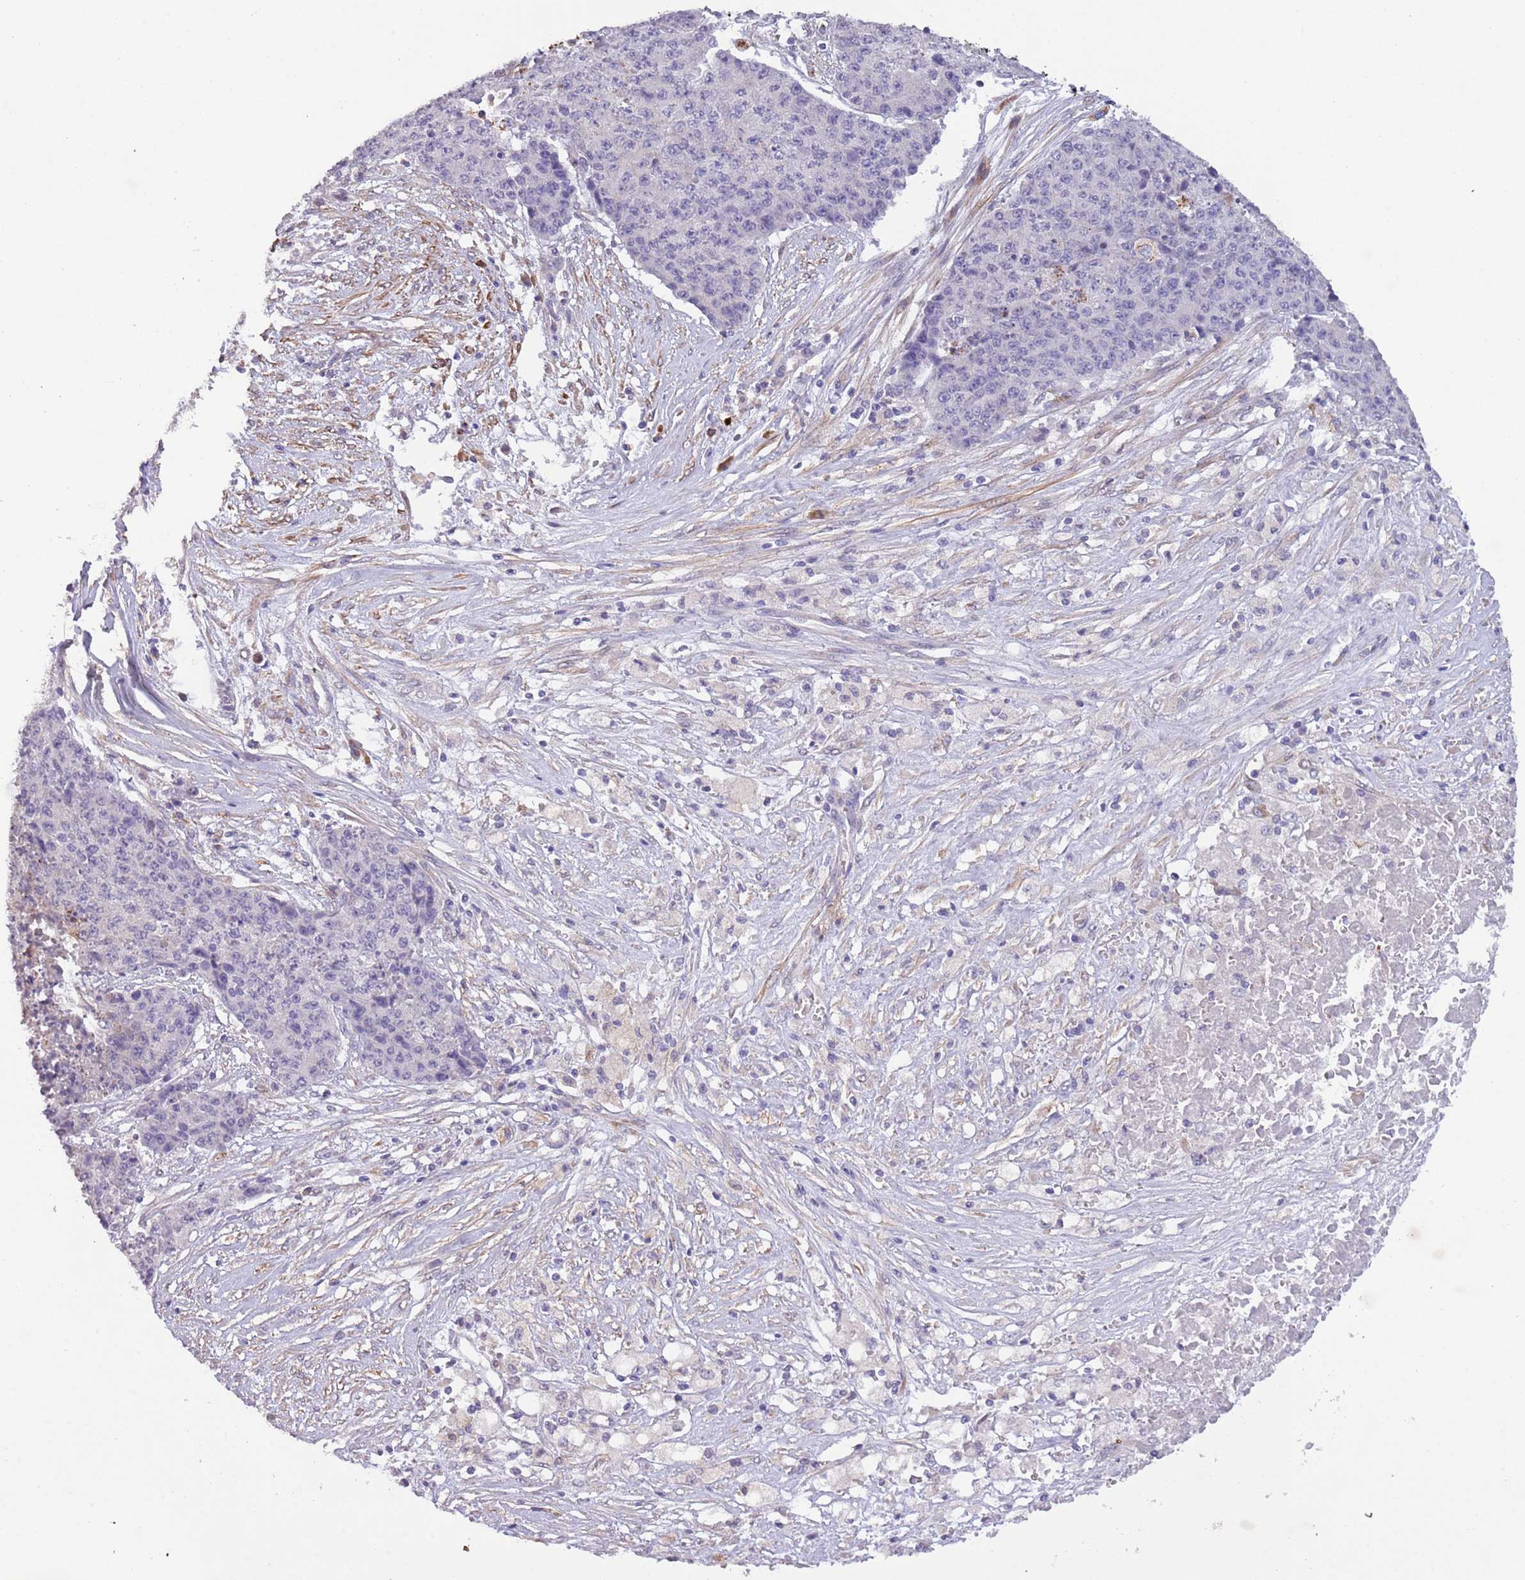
{"staining": {"intensity": "negative", "quantity": "none", "location": "none"}, "tissue": "ovarian cancer", "cell_type": "Tumor cells", "image_type": "cancer", "snomed": [{"axis": "morphology", "description": "Carcinoma, endometroid"}, {"axis": "topography", "description": "Ovary"}], "caption": "Protein analysis of ovarian cancer (endometroid carcinoma) shows no significant expression in tumor cells.", "gene": "ZNF658", "patient": {"sex": "female", "age": 42}}